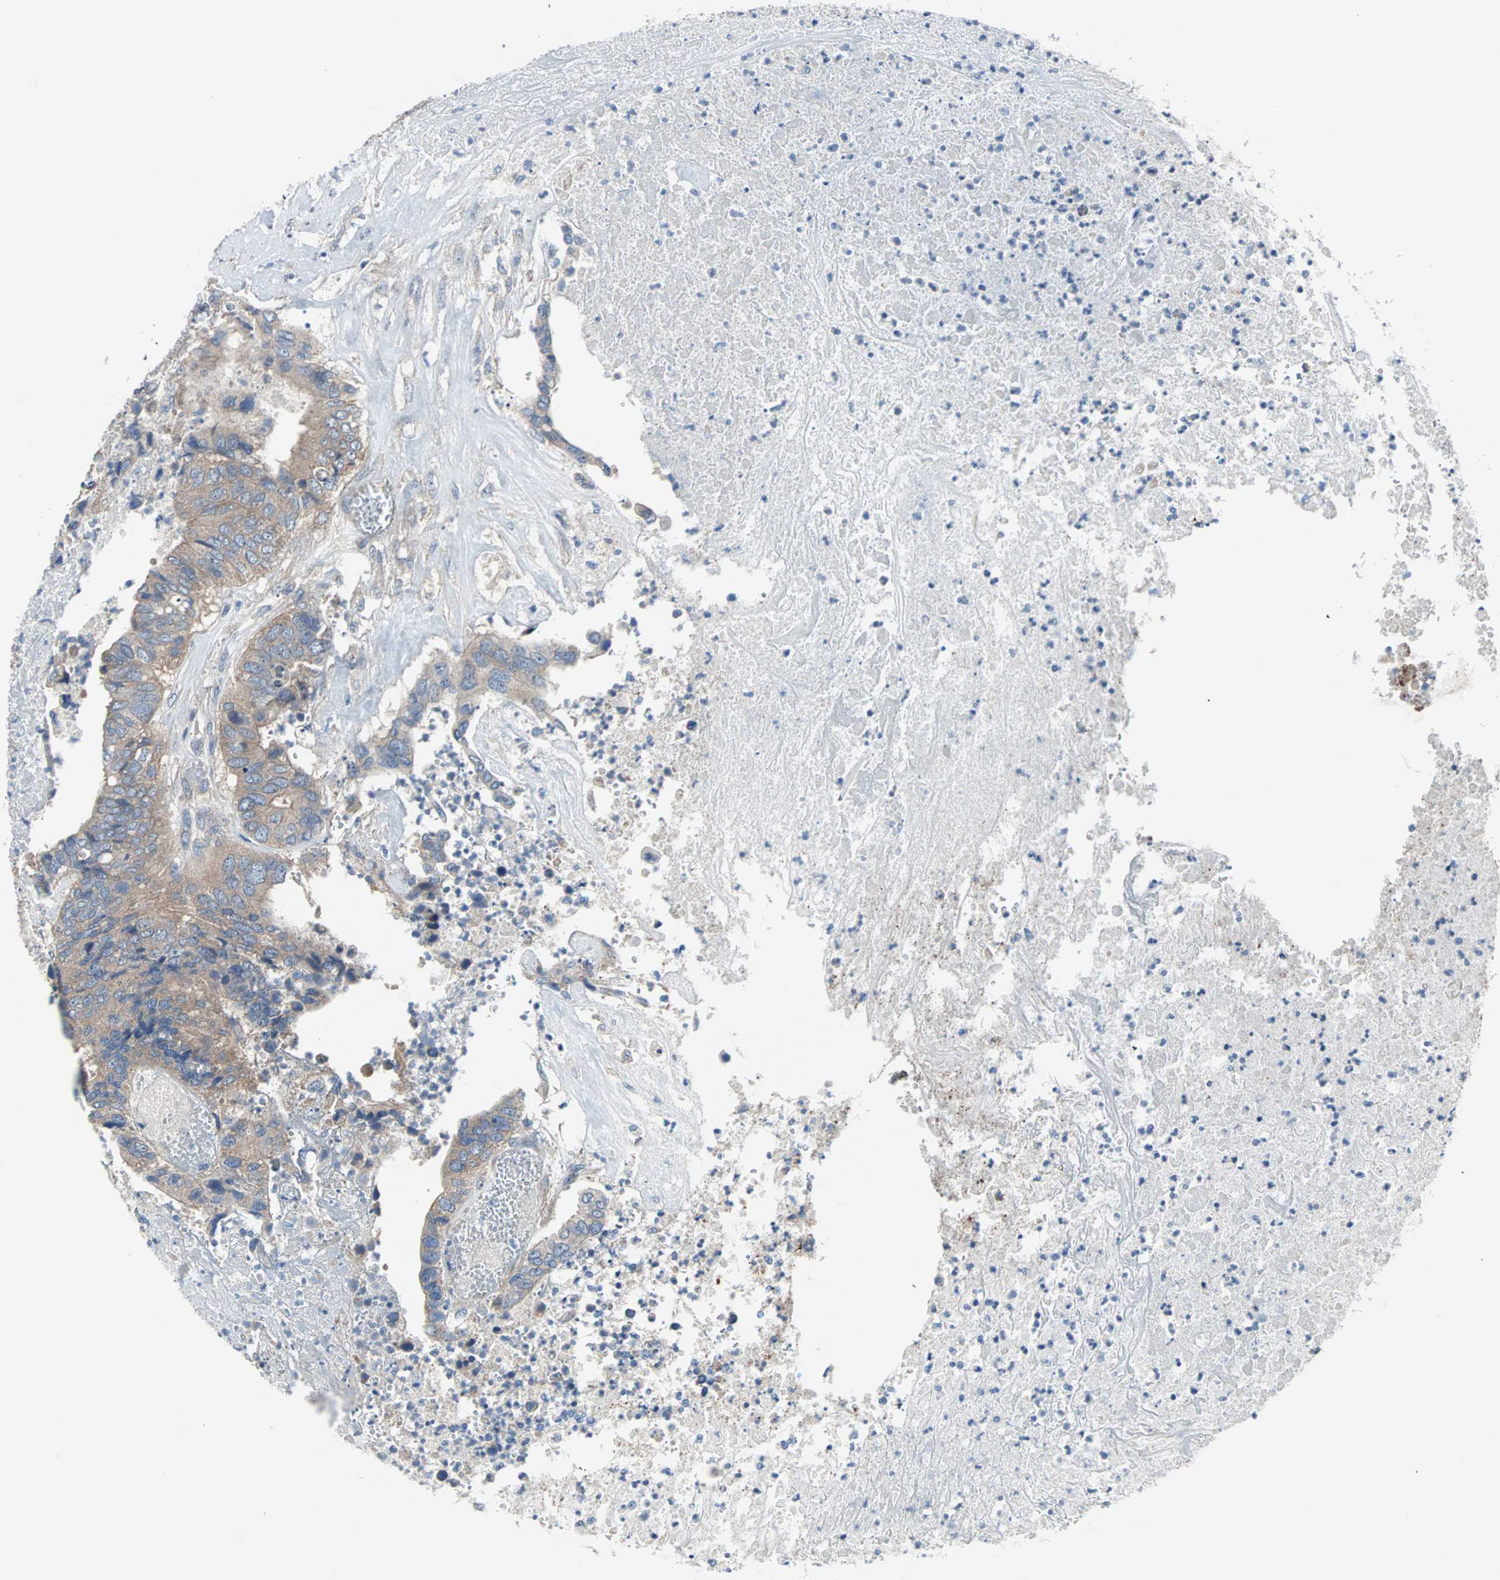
{"staining": {"intensity": "weak", "quantity": ">75%", "location": "cytoplasmic/membranous"}, "tissue": "colorectal cancer", "cell_type": "Tumor cells", "image_type": "cancer", "snomed": [{"axis": "morphology", "description": "Adenocarcinoma, NOS"}, {"axis": "topography", "description": "Rectum"}], "caption": "Colorectal cancer stained with immunohistochemistry (IHC) displays weak cytoplasmic/membranous expression in about >75% of tumor cells.", "gene": "PDE8A", "patient": {"sex": "male", "age": 55}}